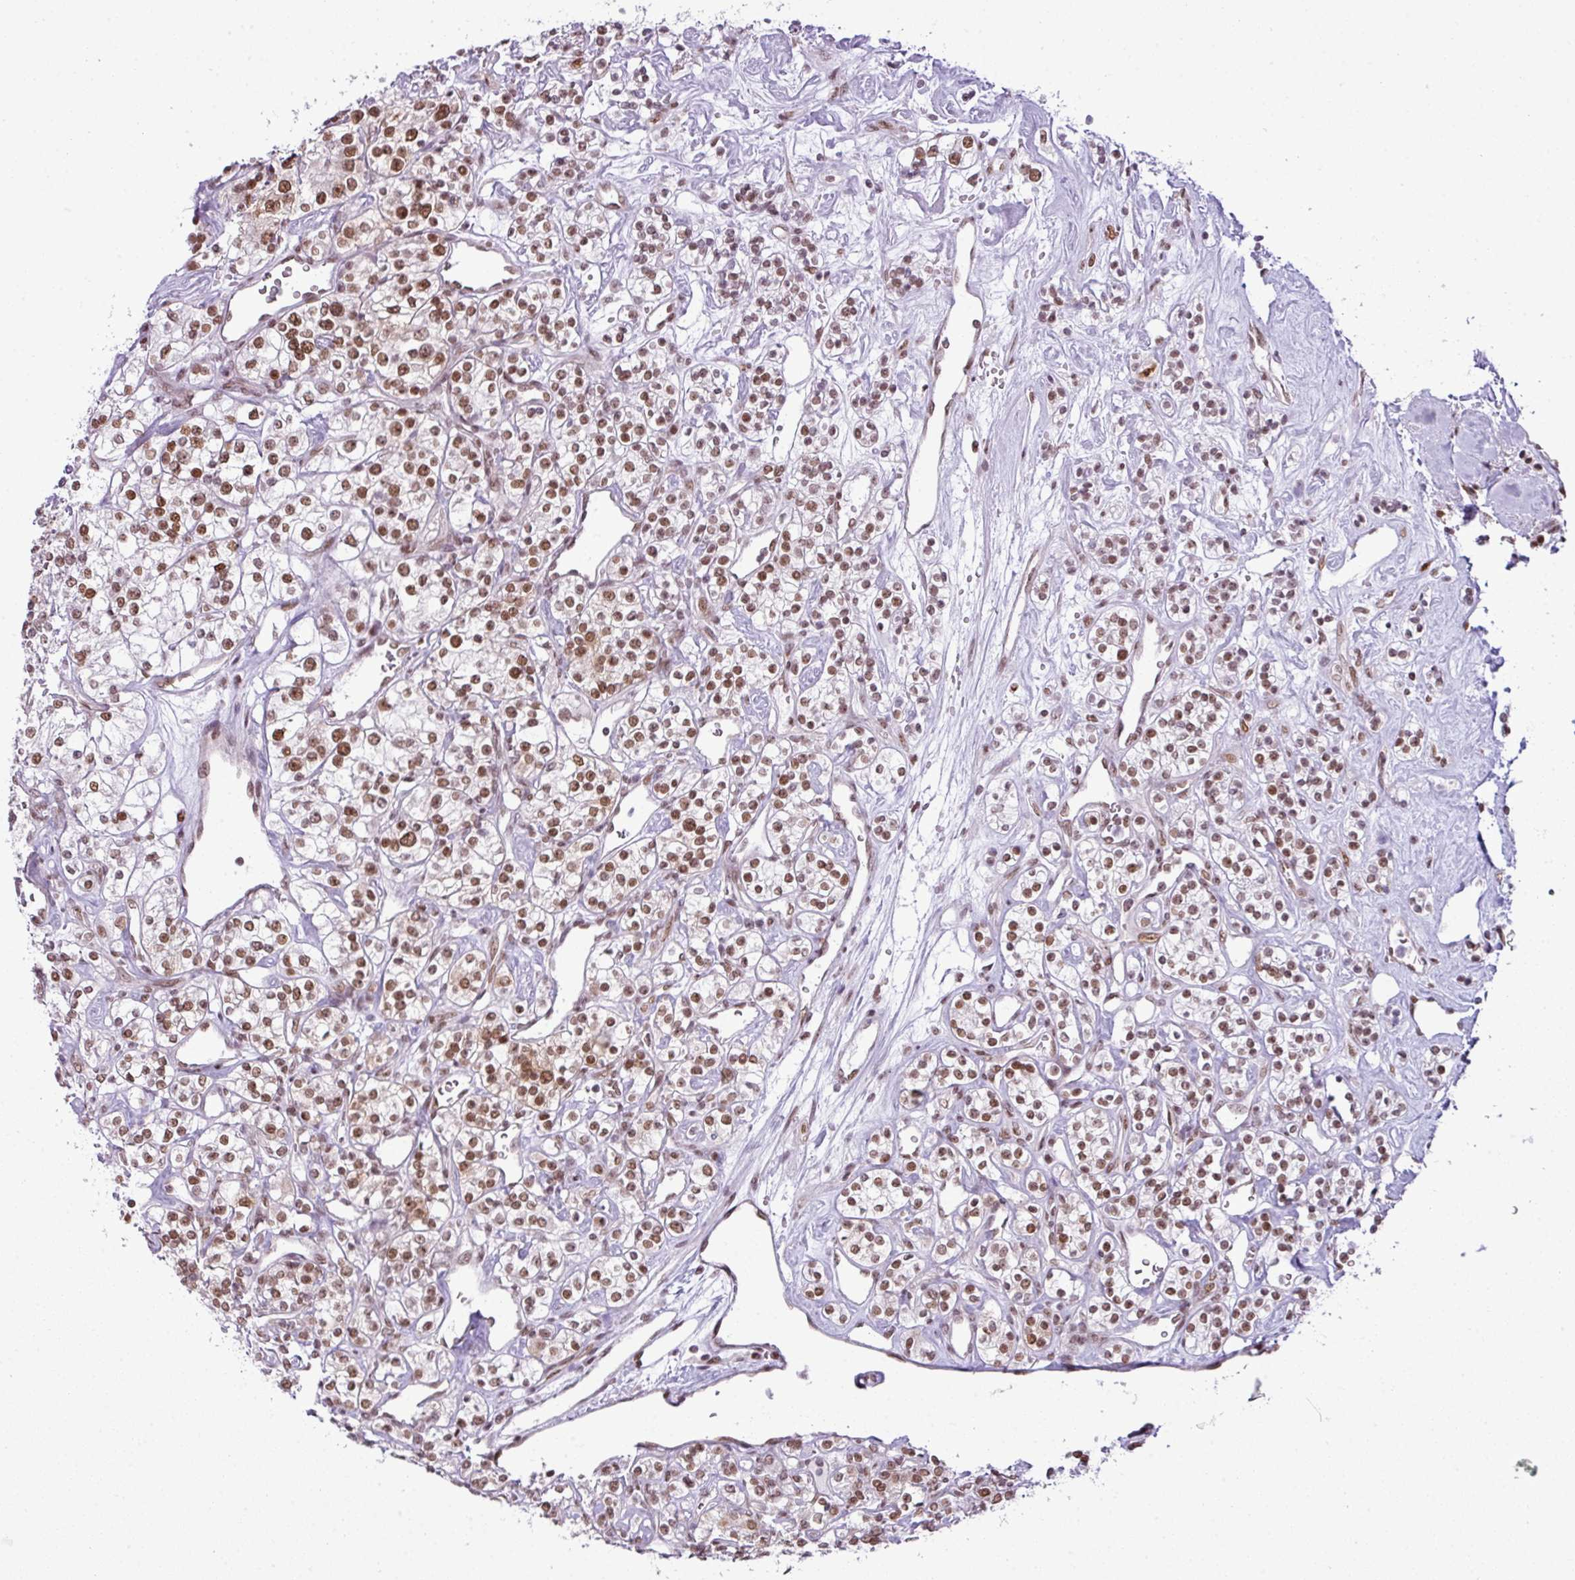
{"staining": {"intensity": "strong", "quantity": ">75%", "location": "nuclear"}, "tissue": "renal cancer", "cell_type": "Tumor cells", "image_type": "cancer", "snomed": [{"axis": "morphology", "description": "Adenocarcinoma, NOS"}, {"axis": "topography", "description": "Kidney"}], "caption": "DAB immunohistochemical staining of adenocarcinoma (renal) demonstrates strong nuclear protein staining in about >75% of tumor cells. The staining was performed using DAB (3,3'-diaminobenzidine), with brown indicating positive protein expression. Nuclei are stained blue with hematoxylin.", "gene": "ARL6IP4", "patient": {"sex": "male", "age": 77}}